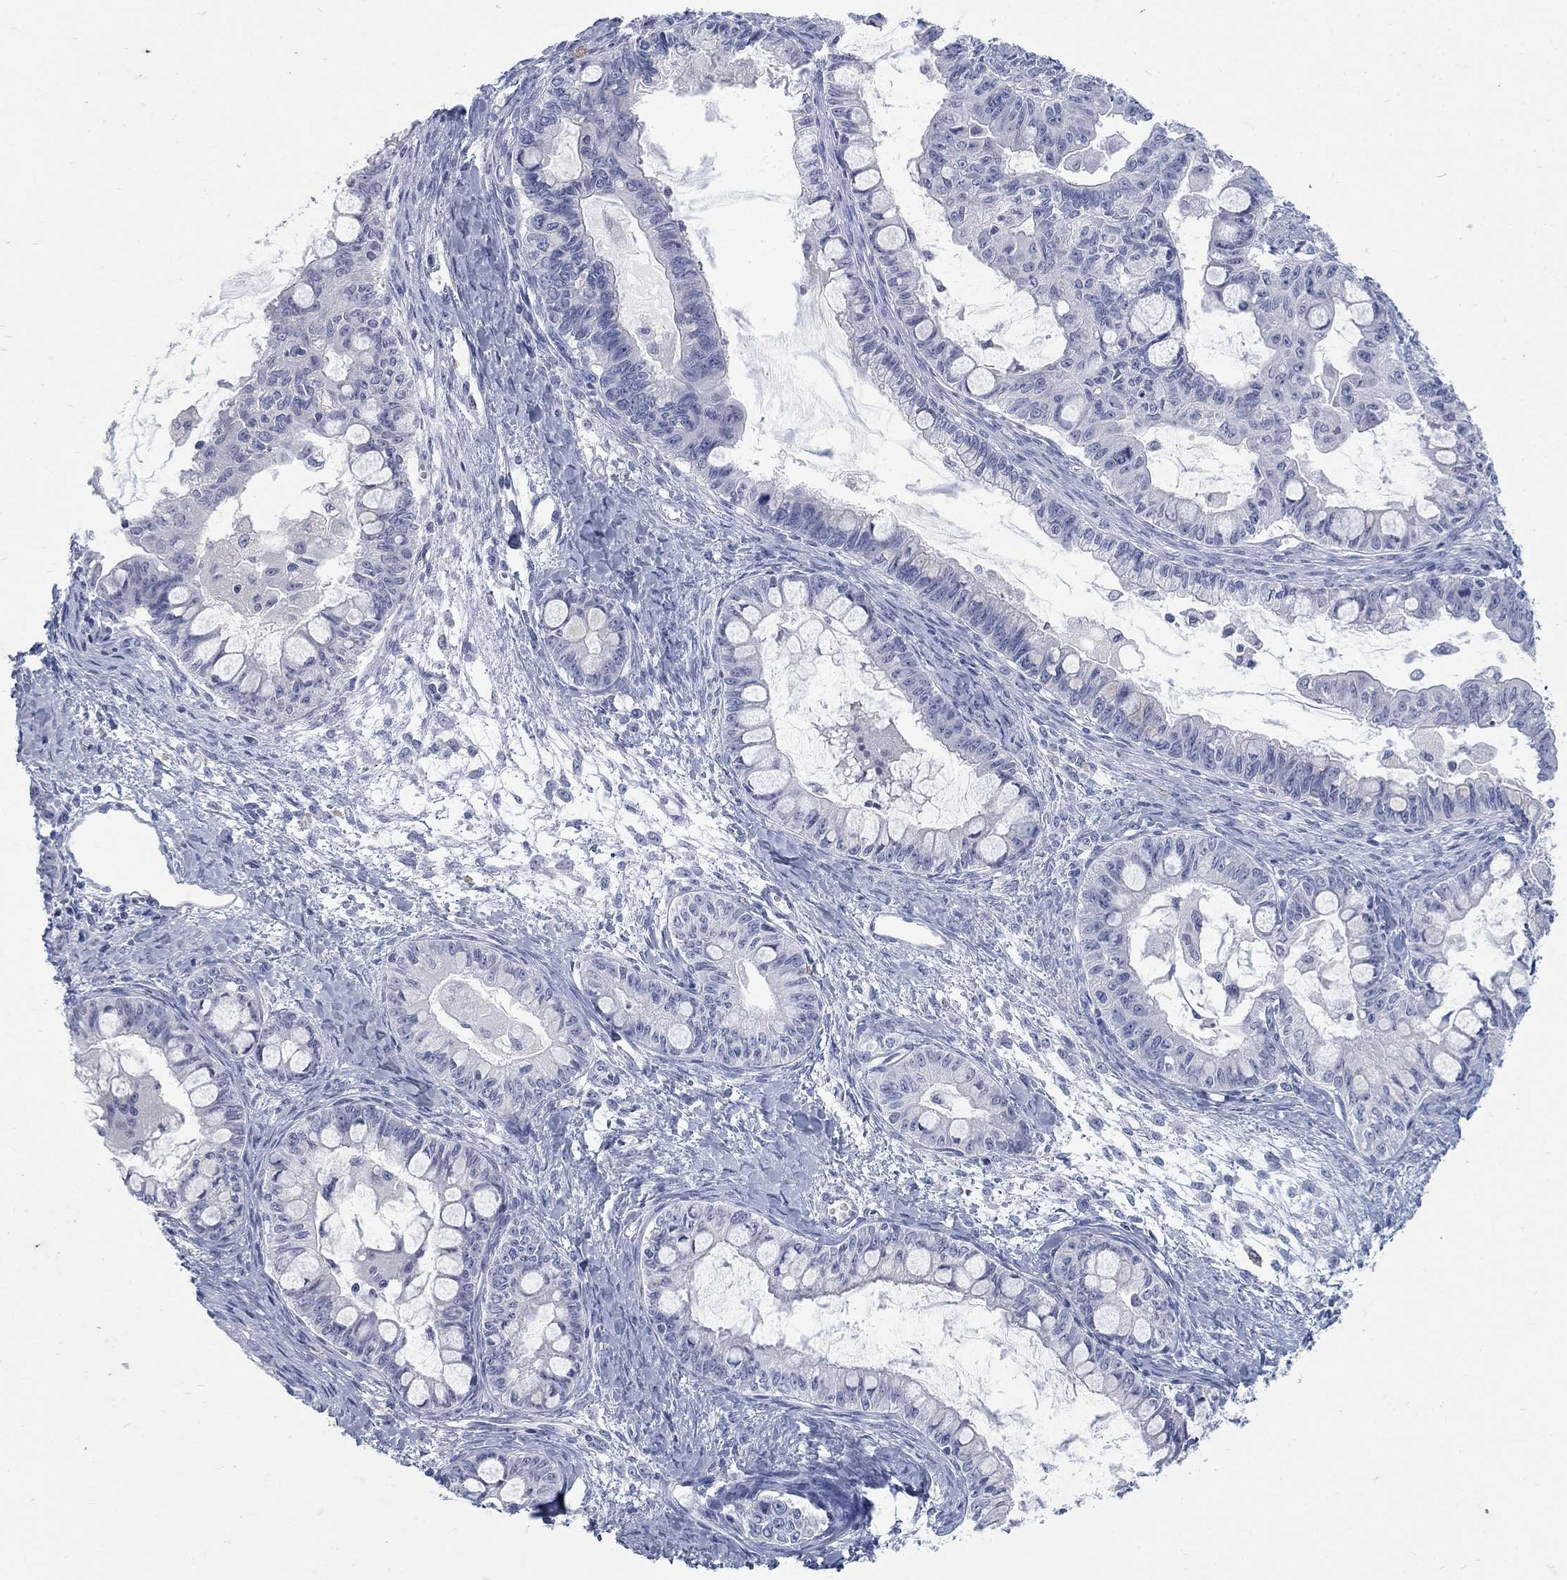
{"staining": {"intensity": "negative", "quantity": "none", "location": "none"}, "tissue": "ovarian cancer", "cell_type": "Tumor cells", "image_type": "cancer", "snomed": [{"axis": "morphology", "description": "Cystadenocarcinoma, mucinous, NOS"}, {"axis": "topography", "description": "Ovary"}], "caption": "An immunohistochemistry histopathology image of ovarian cancer is shown. There is no staining in tumor cells of ovarian cancer. The staining was performed using DAB (3,3'-diaminobenzidine) to visualize the protein expression in brown, while the nuclei were stained in blue with hematoxylin (Magnification: 20x).", "gene": "RFTN2", "patient": {"sex": "female", "age": 63}}